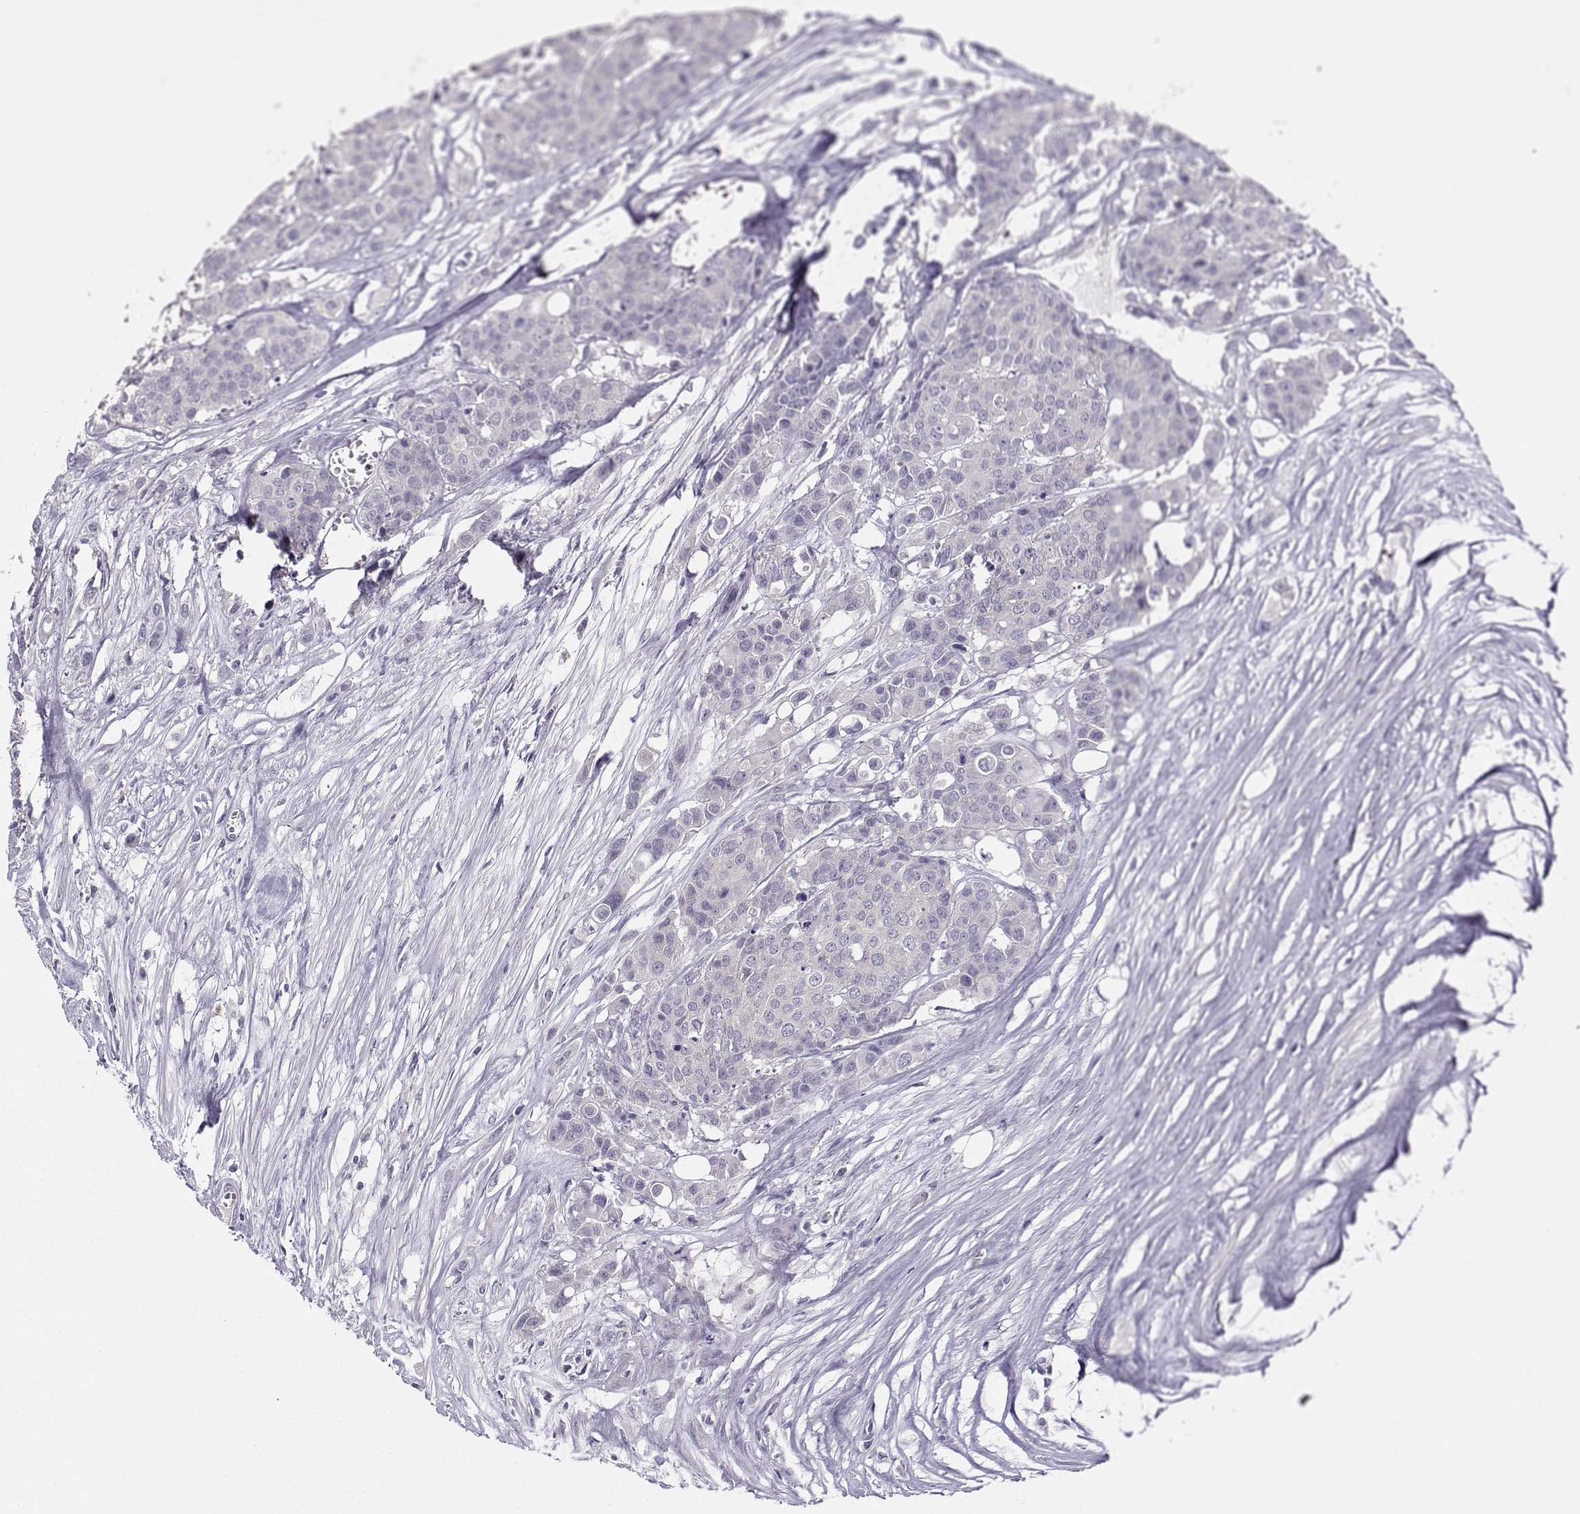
{"staining": {"intensity": "negative", "quantity": "none", "location": "none"}, "tissue": "carcinoid", "cell_type": "Tumor cells", "image_type": "cancer", "snomed": [{"axis": "morphology", "description": "Carcinoid, malignant, NOS"}, {"axis": "topography", "description": "Colon"}], "caption": "Immunohistochemical staining of human malignant carcinoid exhibits no significant expression in tumor cells.", "gene": "DDX20", "patient": {"sex": "male", "age": 81}}